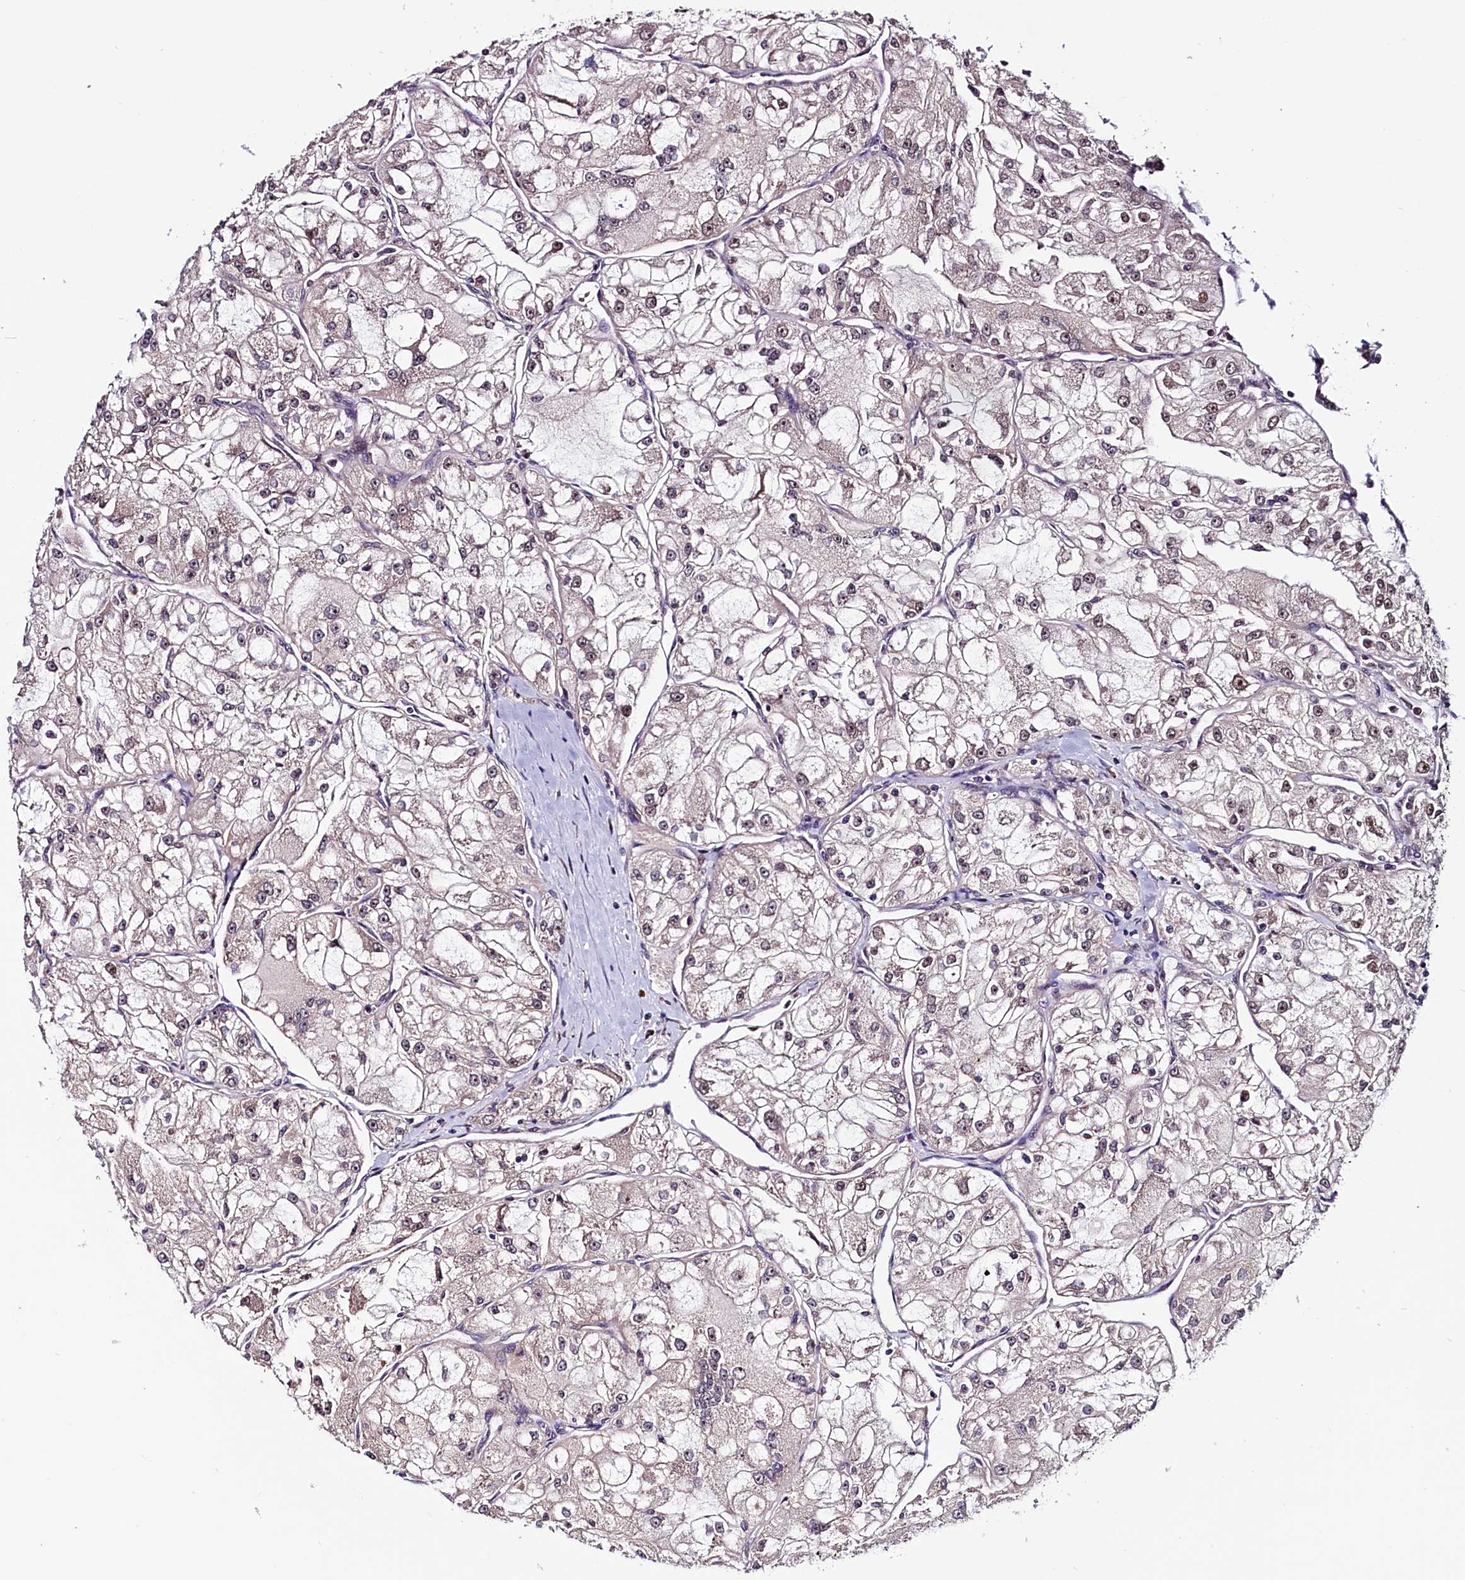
{"staining": {"intensity": "weak", "quantity": "<25%", "location": "nuclear"}, "tissue": "renal cancer", "cell_type": "Tumor cells", "image_type": "cancer", "snomed": [{"axis": "morphology", "description": "Adenocarcinoma, NOS"}, {"axis": "topography", "description": "Kidney"}], "caption": "There is no significant expression in tumor cells of renal adenocarcinoma.", "gene": "RNMT", "patient": {"sex": "female", "age": 72}}